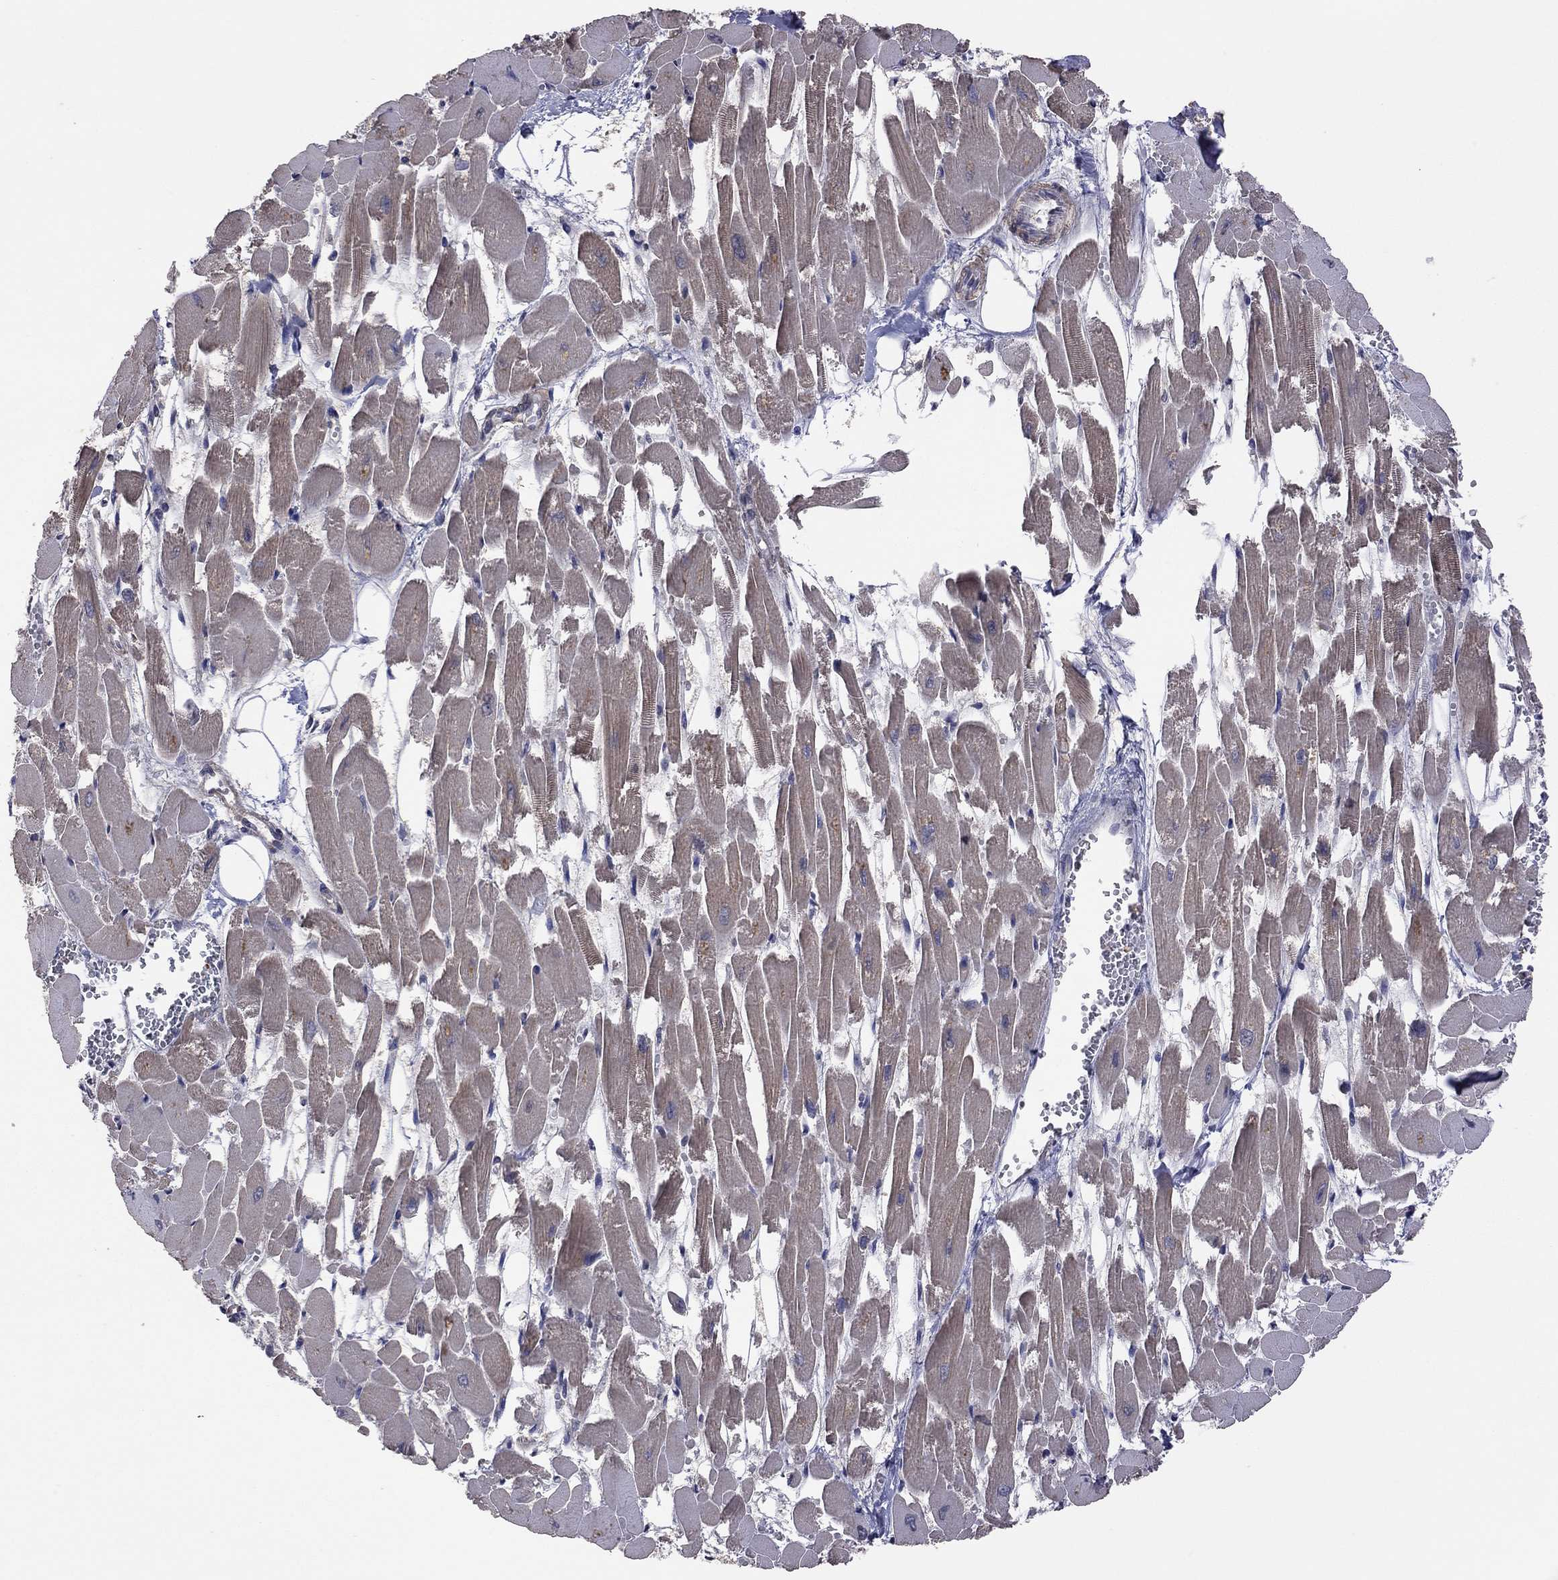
{"staining": {"intensity": "moderate", "quantity": "25%-75%", "location": "cytoplasmic/membranous"}, "tissue": "heart muscle", "cell_type": "Cardiomyocytes", "image_type": "normal", "snomed": [{"axis": "morphology", "description": "Normal tissue, NOS"}, {"axis": "topography", "description": "Heart"}], "caption": "Immunohistochemistry (IHC) histopathology image of normal human heart muscle stained for a protein (brown), which displays medium levels of moderate cytoplasmic/membranous staining in about 25%-75% of cardiomyocytes.", "gene": "TSNARE1", "patient": {"sex": "female", "age": 52}}